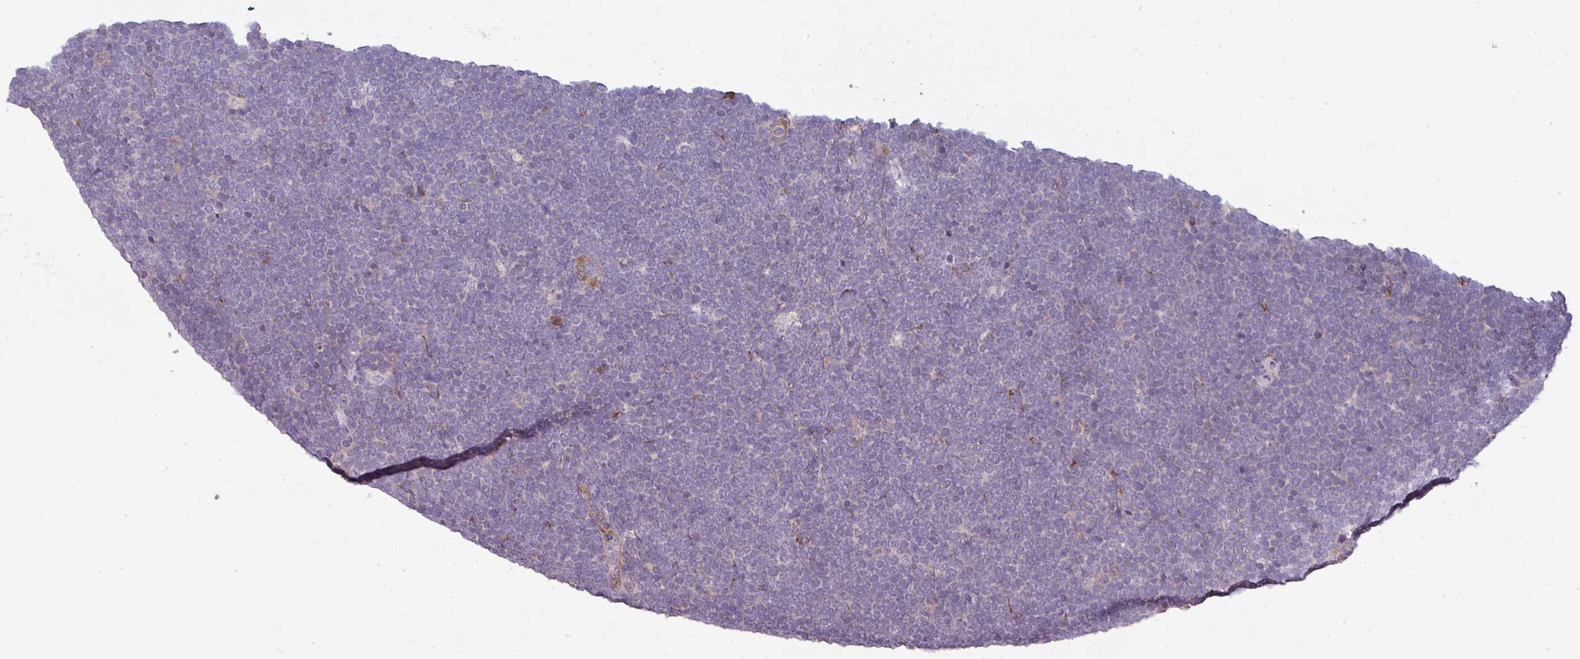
{"staining": {"intensity": "negative", "quantity": "none", "location": "none"}, "tissue": "lymphoma", "cell_type": "Tumor cells", "image_type": "cancer", "snomed": [{"axis": "morphology", "description": "Malignant lymphoma, non-Hodgkin's type, High grade"}, {"axis": "topography", "description": "Lymph node"}], "caption": "A photomicrograph of human high-grade malignant lymphoma, non-Hodgkin's type is negative for staining in tumor cells.", "gene": "PAPLN", "patient": {"sex": "male", "age": 13}}